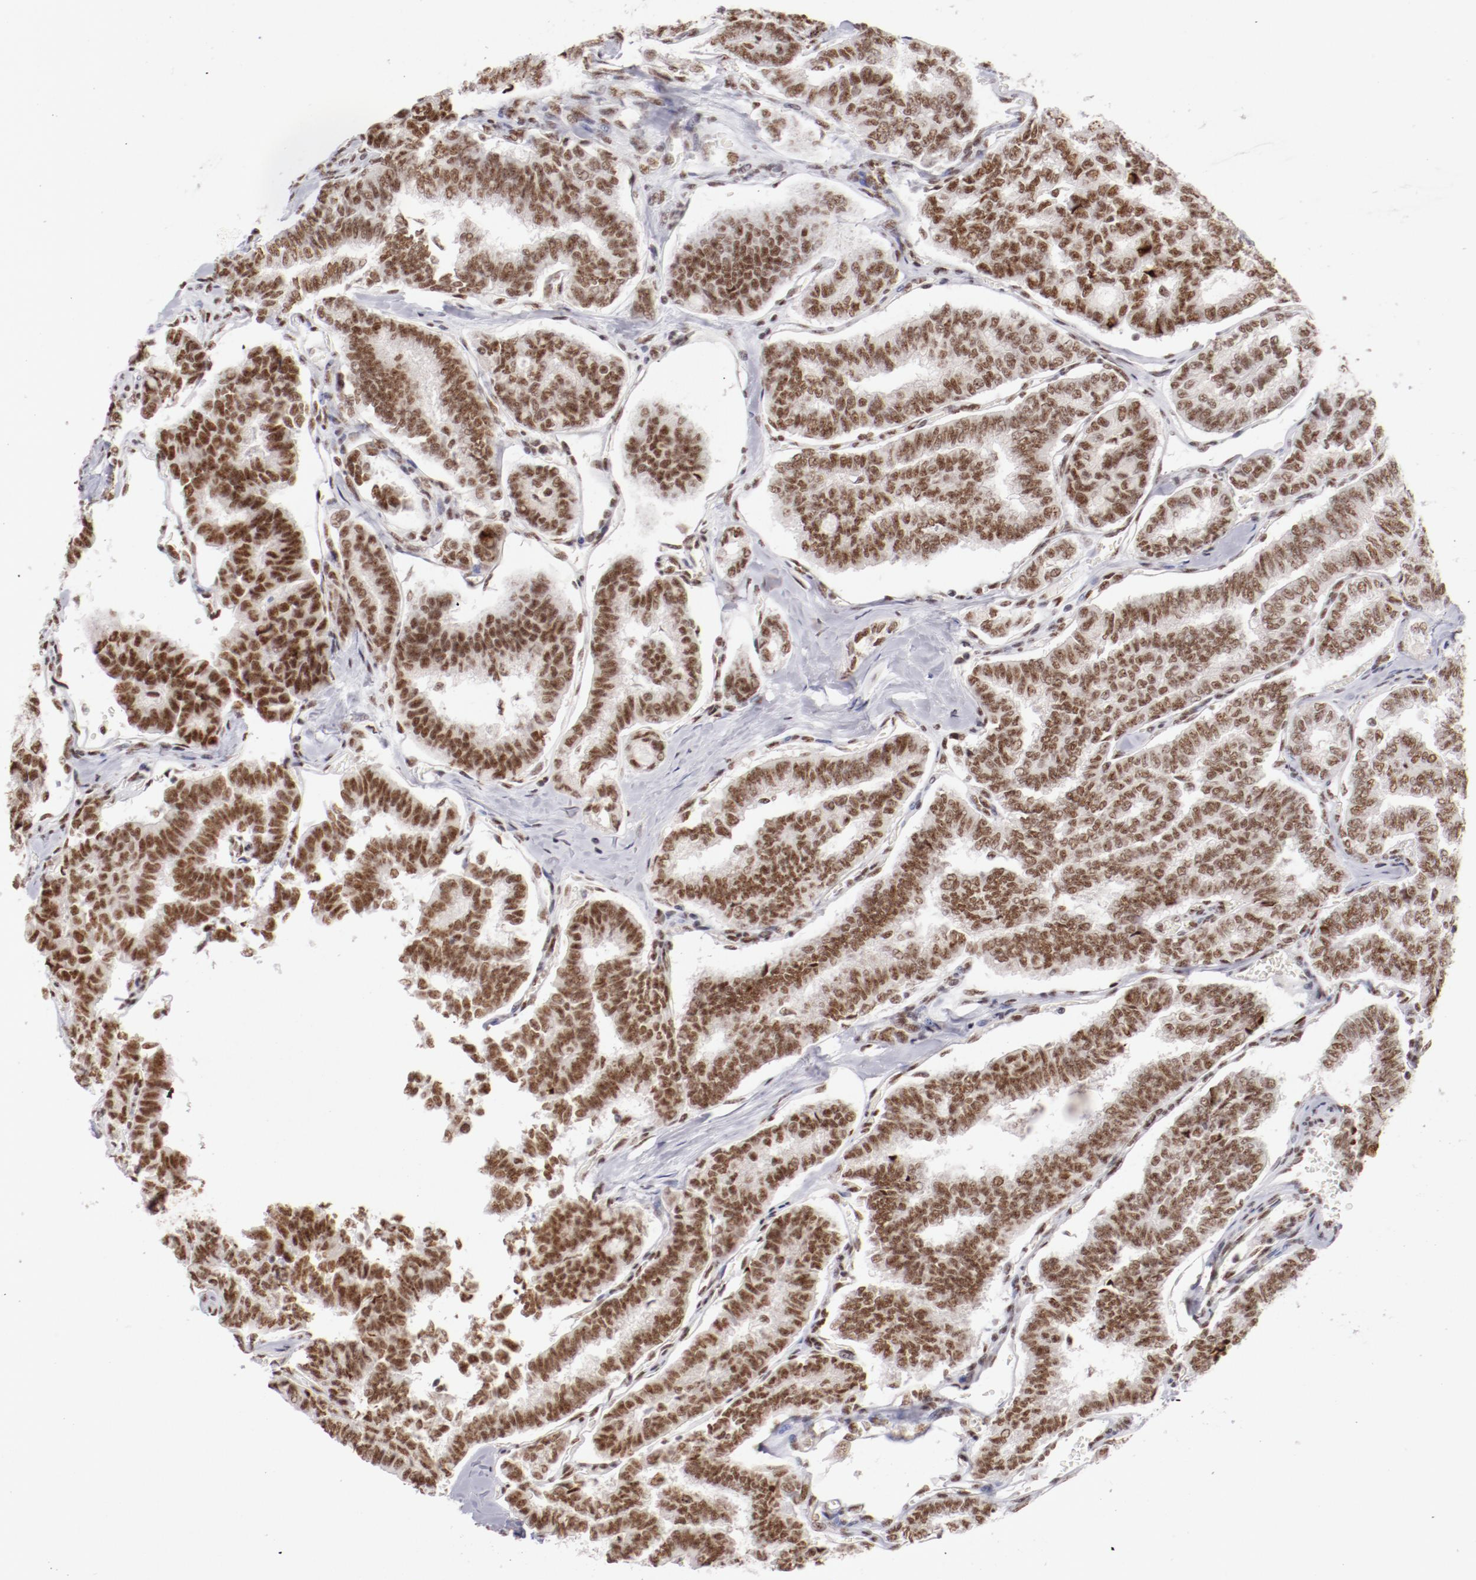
{"staining": {"intensity": "moderate", "quantity": ">75%", "location": "nuclear"}, "tissue": "thyroid cancer", "cell_type": "Tumor cells", "image_type": "cancer", "snomed": [{"axis": "morphology", "description": "Papillary adenocarcinoma, NOS"}, {"axis": "topography", "description": "Thyroid gland"}], "caption": "An image of thyroid papillary adenocarcinoma stained for a protein shows moderate nuclear brown staining in tumor cells.", "gene": "TFAP4", "patient": {"sex": "female", "age": 35}}